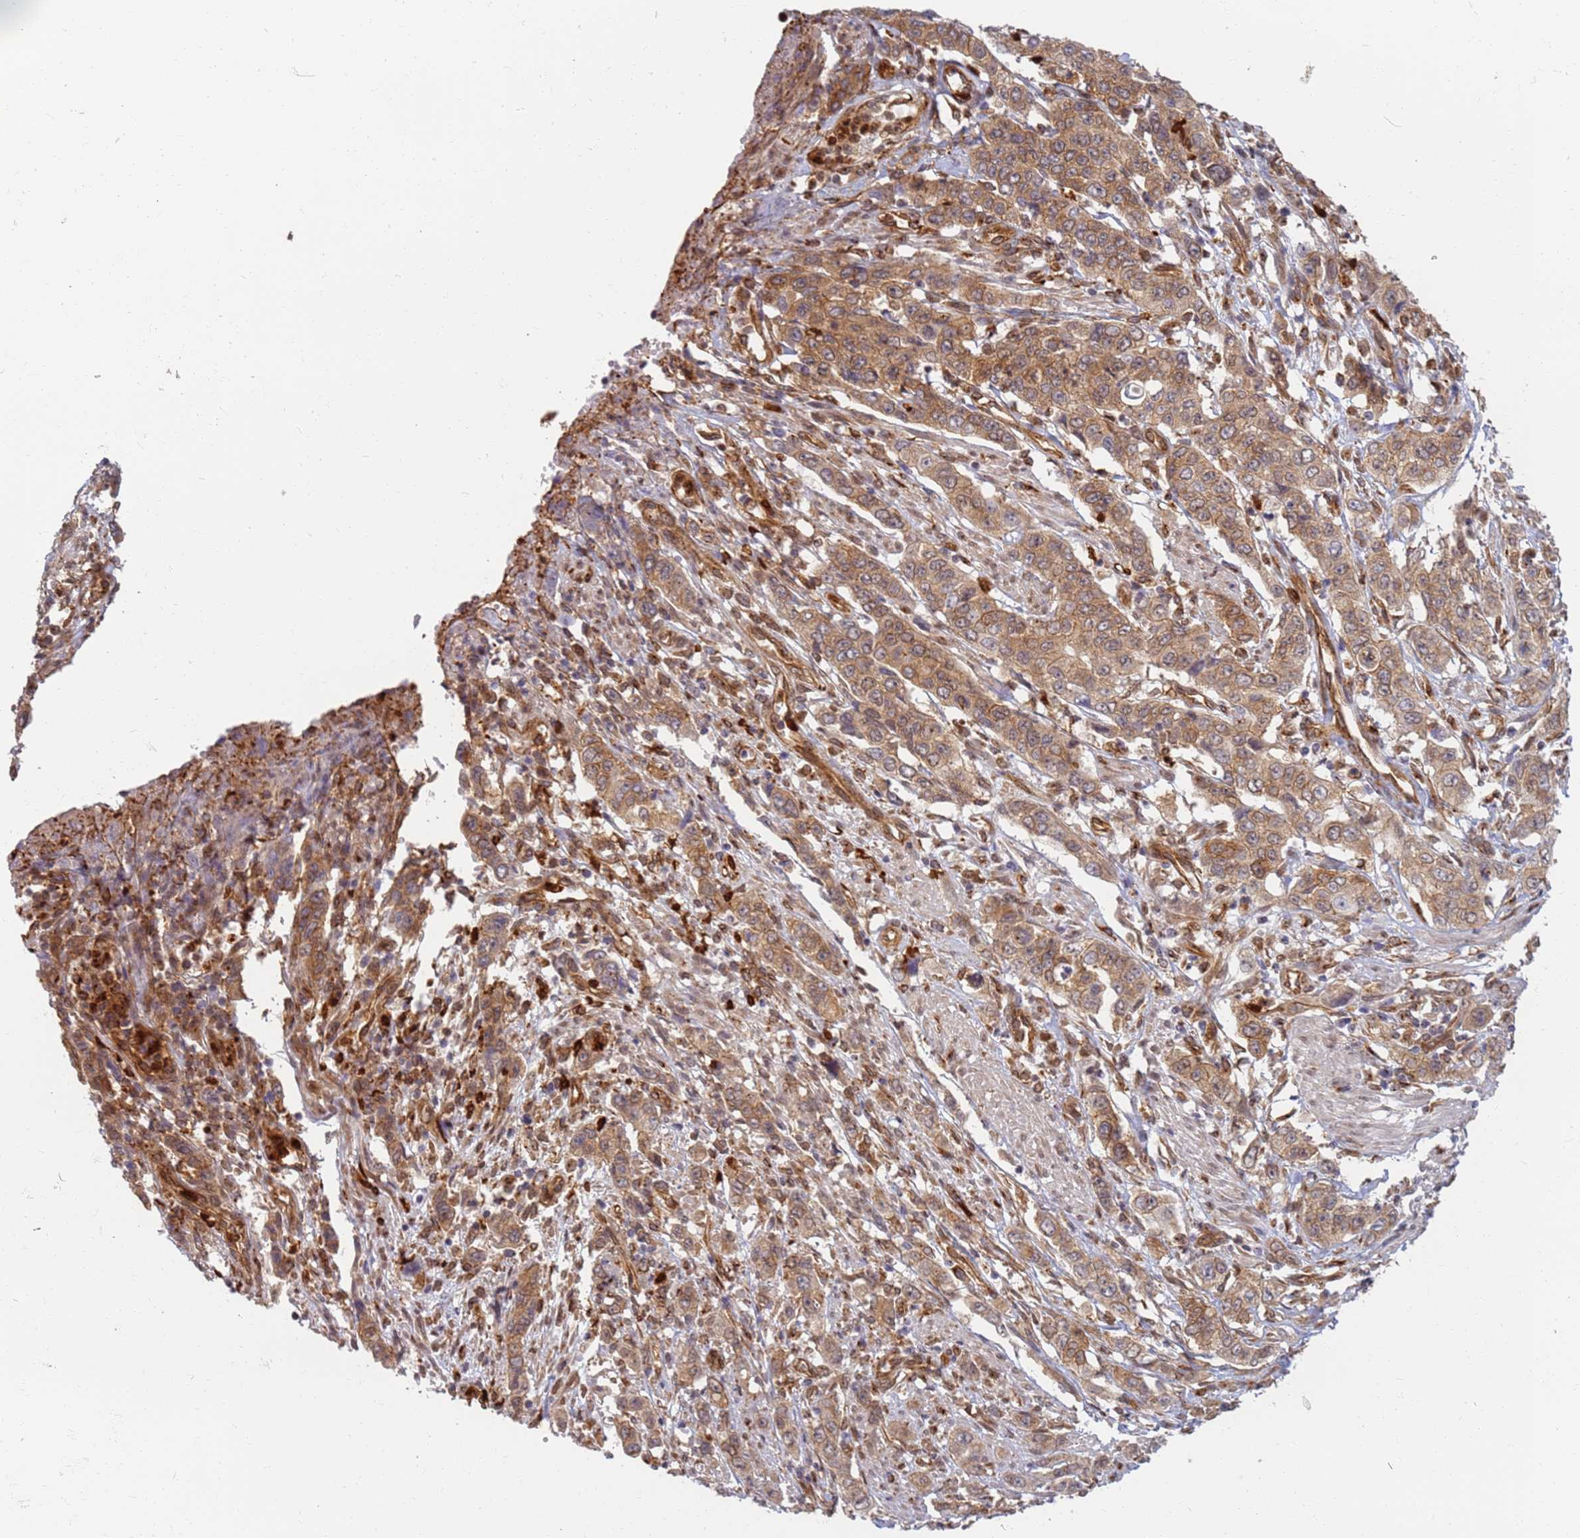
{"staining": {"intensity": "moderate", "quantity": ">75%", "location": "cytoplasmic/membranous"}, "tissue": "stomach cancer", "cell_type": "Tumor cells", "image_type": "cancer", "snomed": [{"axis": "morphology", "description": "Adenocarcinoma, NOS"}, {"axis": "topography", "description": "Stomach, upper"}], "caption": "A histopathology image of human stomach cancer (adenocarcinoma) stained for a protein displays moderate cytoplasmic/membranous brown staining in tumor cells.", "gene": "CEP170", "patient": {"sex": "male", "age": 62}}